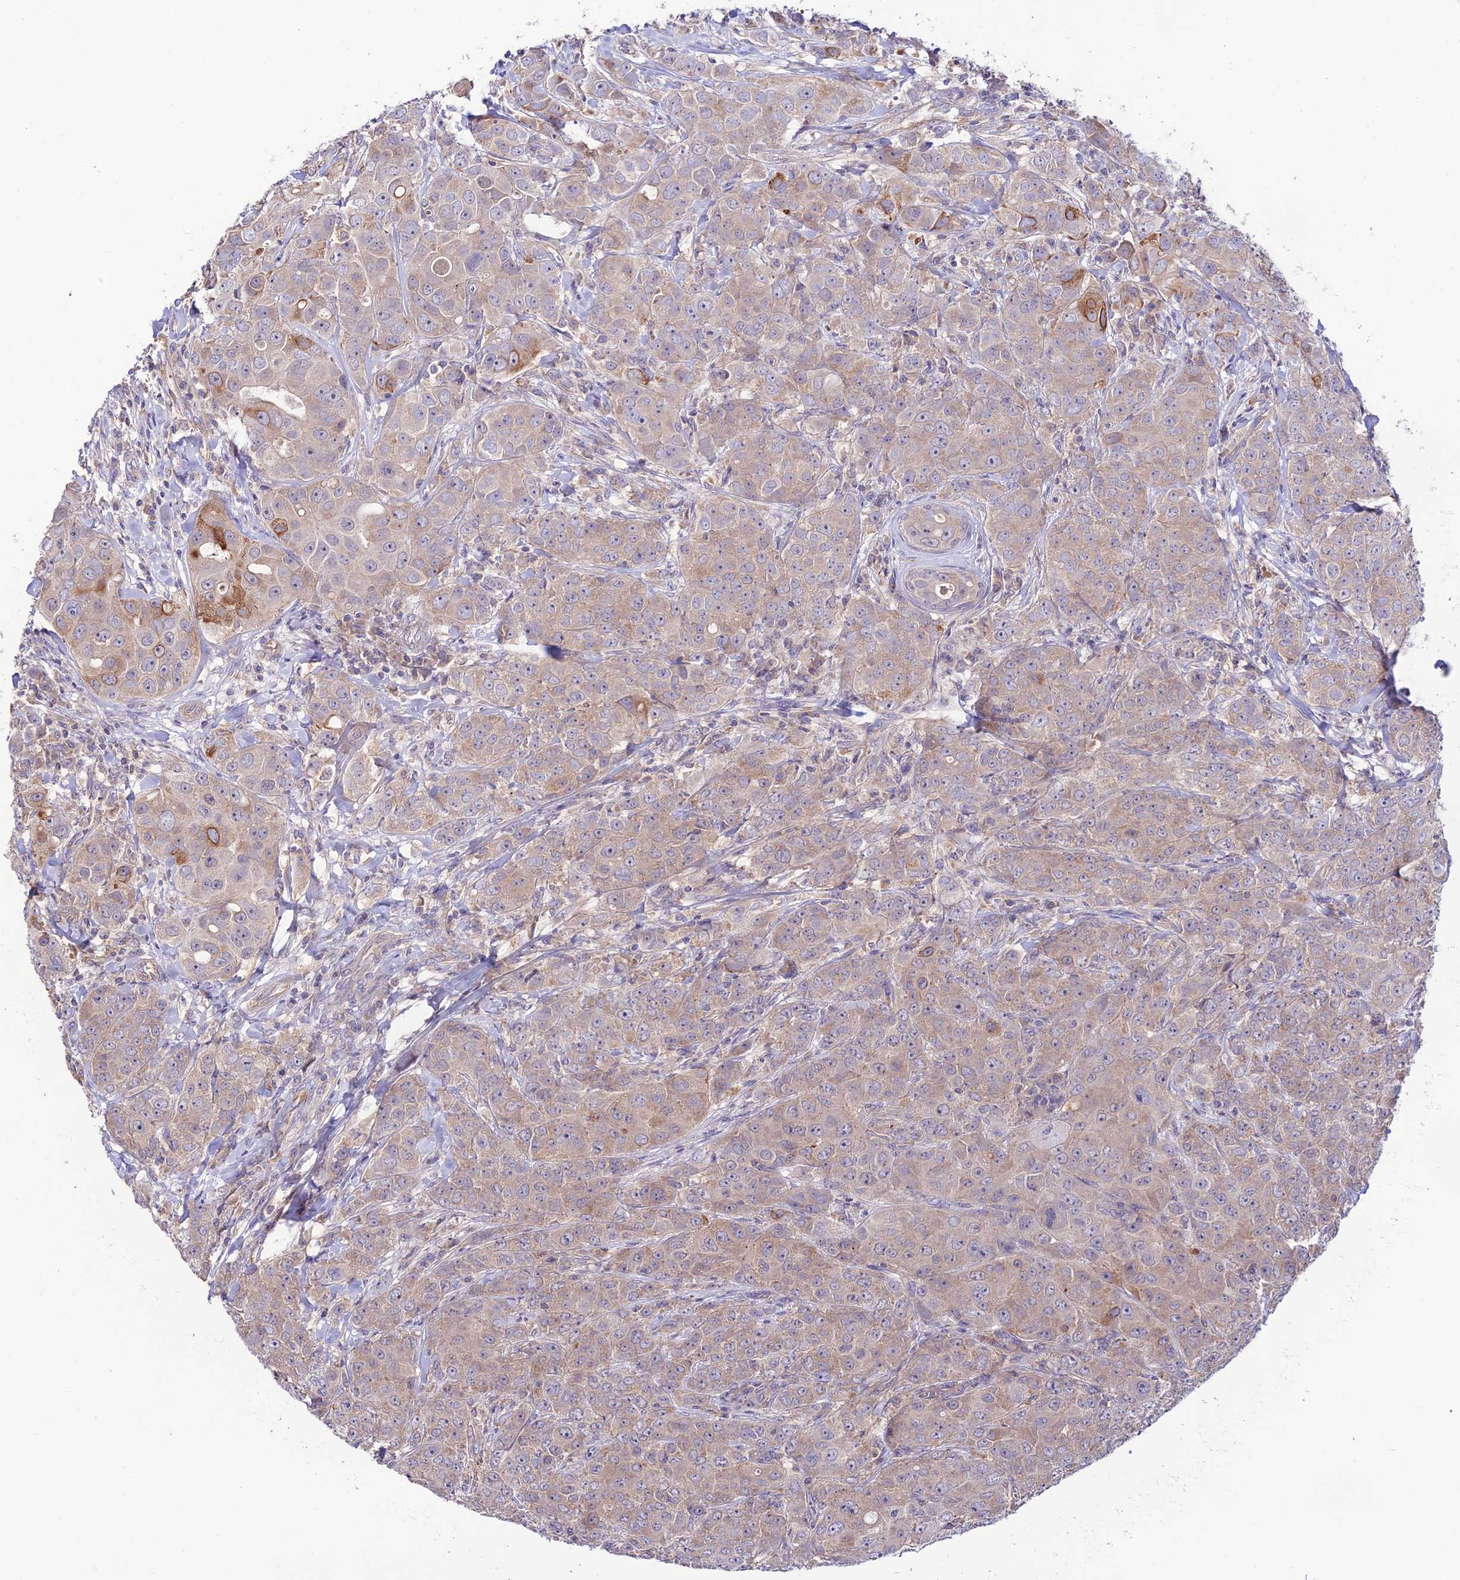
{"staining": {"intensity": "moderate", "quantity": "<25%", "location": "cytoplasmic/membranous"}, "tissue": "breast cancer", "cell_type": "Tumor cells", "image_type": "cancer", "snomed": [{"axis": "morphology", "description": "Duct carcinoma"}, {"axis": "topography", "description": "Breast"}], "caption": "Immunohistochemistry (DAB) staining of breast infiltrating ductal carcinoma reveals moderate cytoplasmic/membranous protein positivity in approximately <25% of tumor cells.", "gene": "BRME1", "patient": {"sex": "female", "age": 43}}